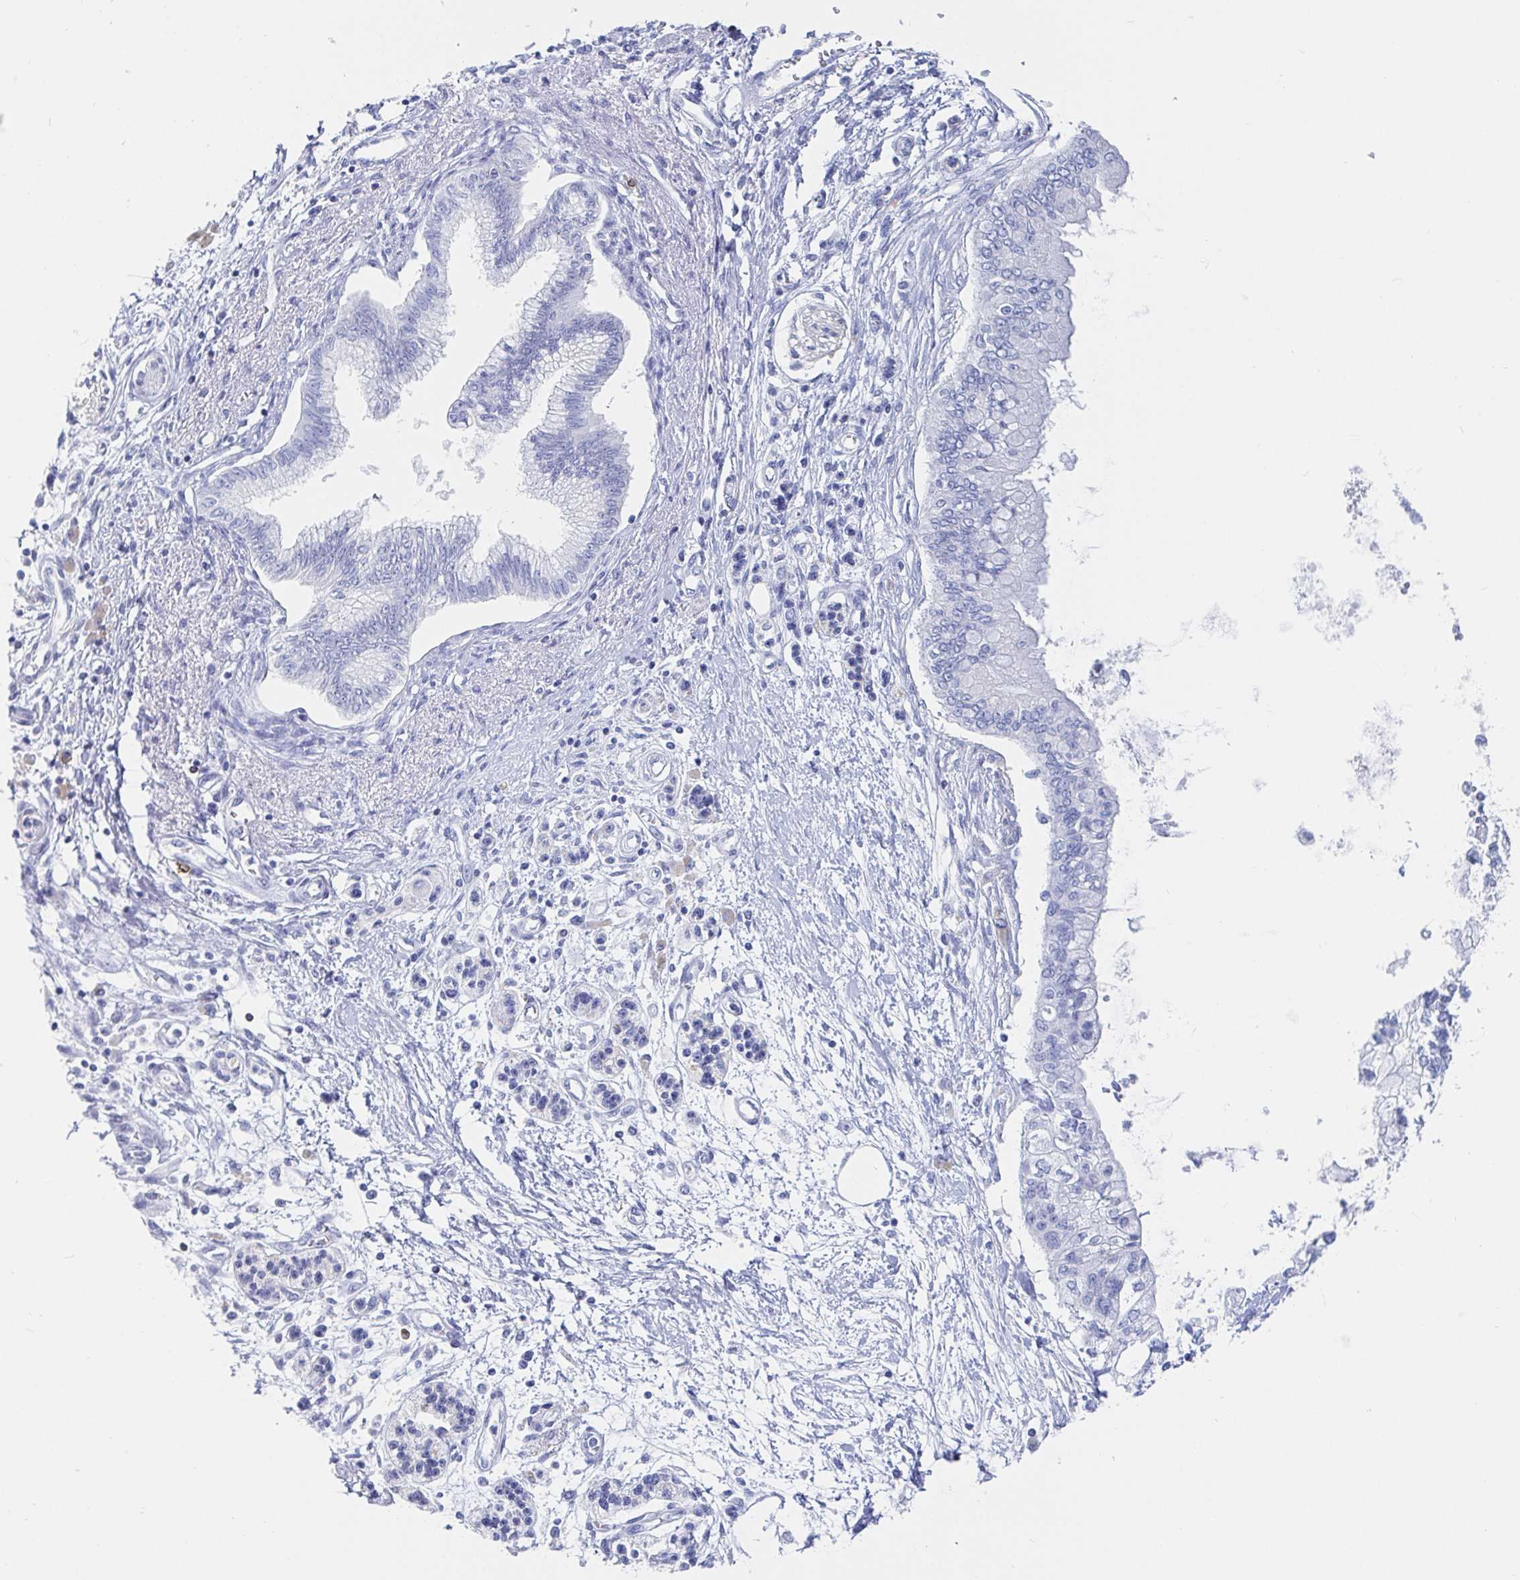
{"staining": {"intensity": "negative", "quantity": "none", "location": "none"}, "tissue": "pancreatic cancer", "cell_type": "Tumor cells", "image_type": "cancer", "snomed": [{"axis": "morphology", "description": "Adenocarcinoma, NOS"}, {"axis": "topography", "description": "Pancreas"}], "caption": "Pancreatic cancer was stained to show a protein in brown. There is no significant positivity in tumor cells.", "gene": "PACSIN1", "patient": {"sex": "female", "age": 77}}